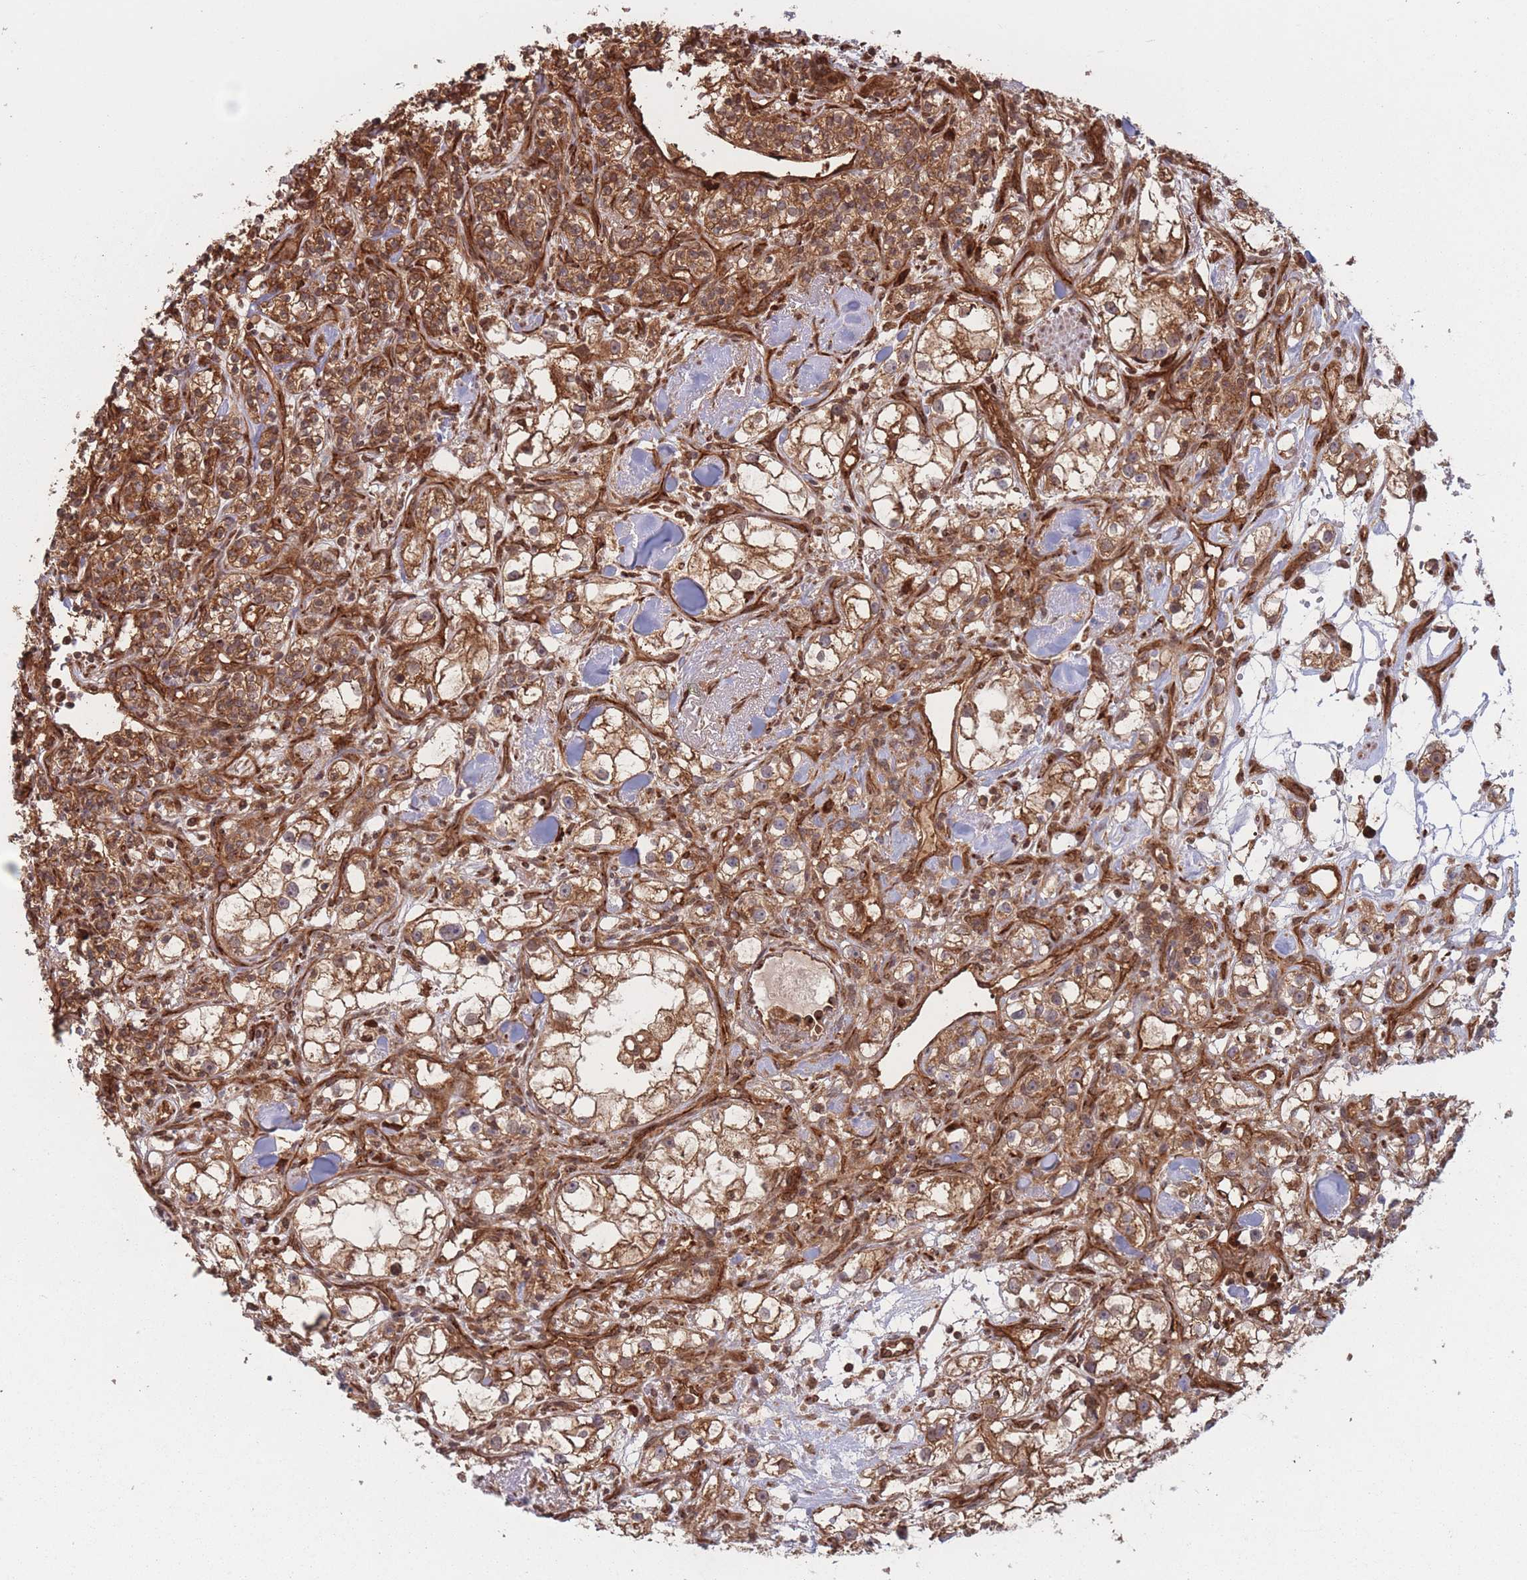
{"staining": {"intensity": "strong", "quantity": ">75%", "location": "cytoplasmic/membranous"}, "tissue": "renal cancer", "cell_type": "Tumor cells", "image_type": "cancer", "snomed": [{"axis": "morphology", "description": "Adenocarcinoma, NOS"}, {"axis": "topography", "description": "Kidney"}], "caption": "This is a histology image of immunohistochemistry (IHC) staining of adenocarcinoma (renal), which shows strong expression in the cytoplasmic/membranous of tumor cells.", "gene": "PODXL2", "patient": {"sex": "male", "age": 77}}